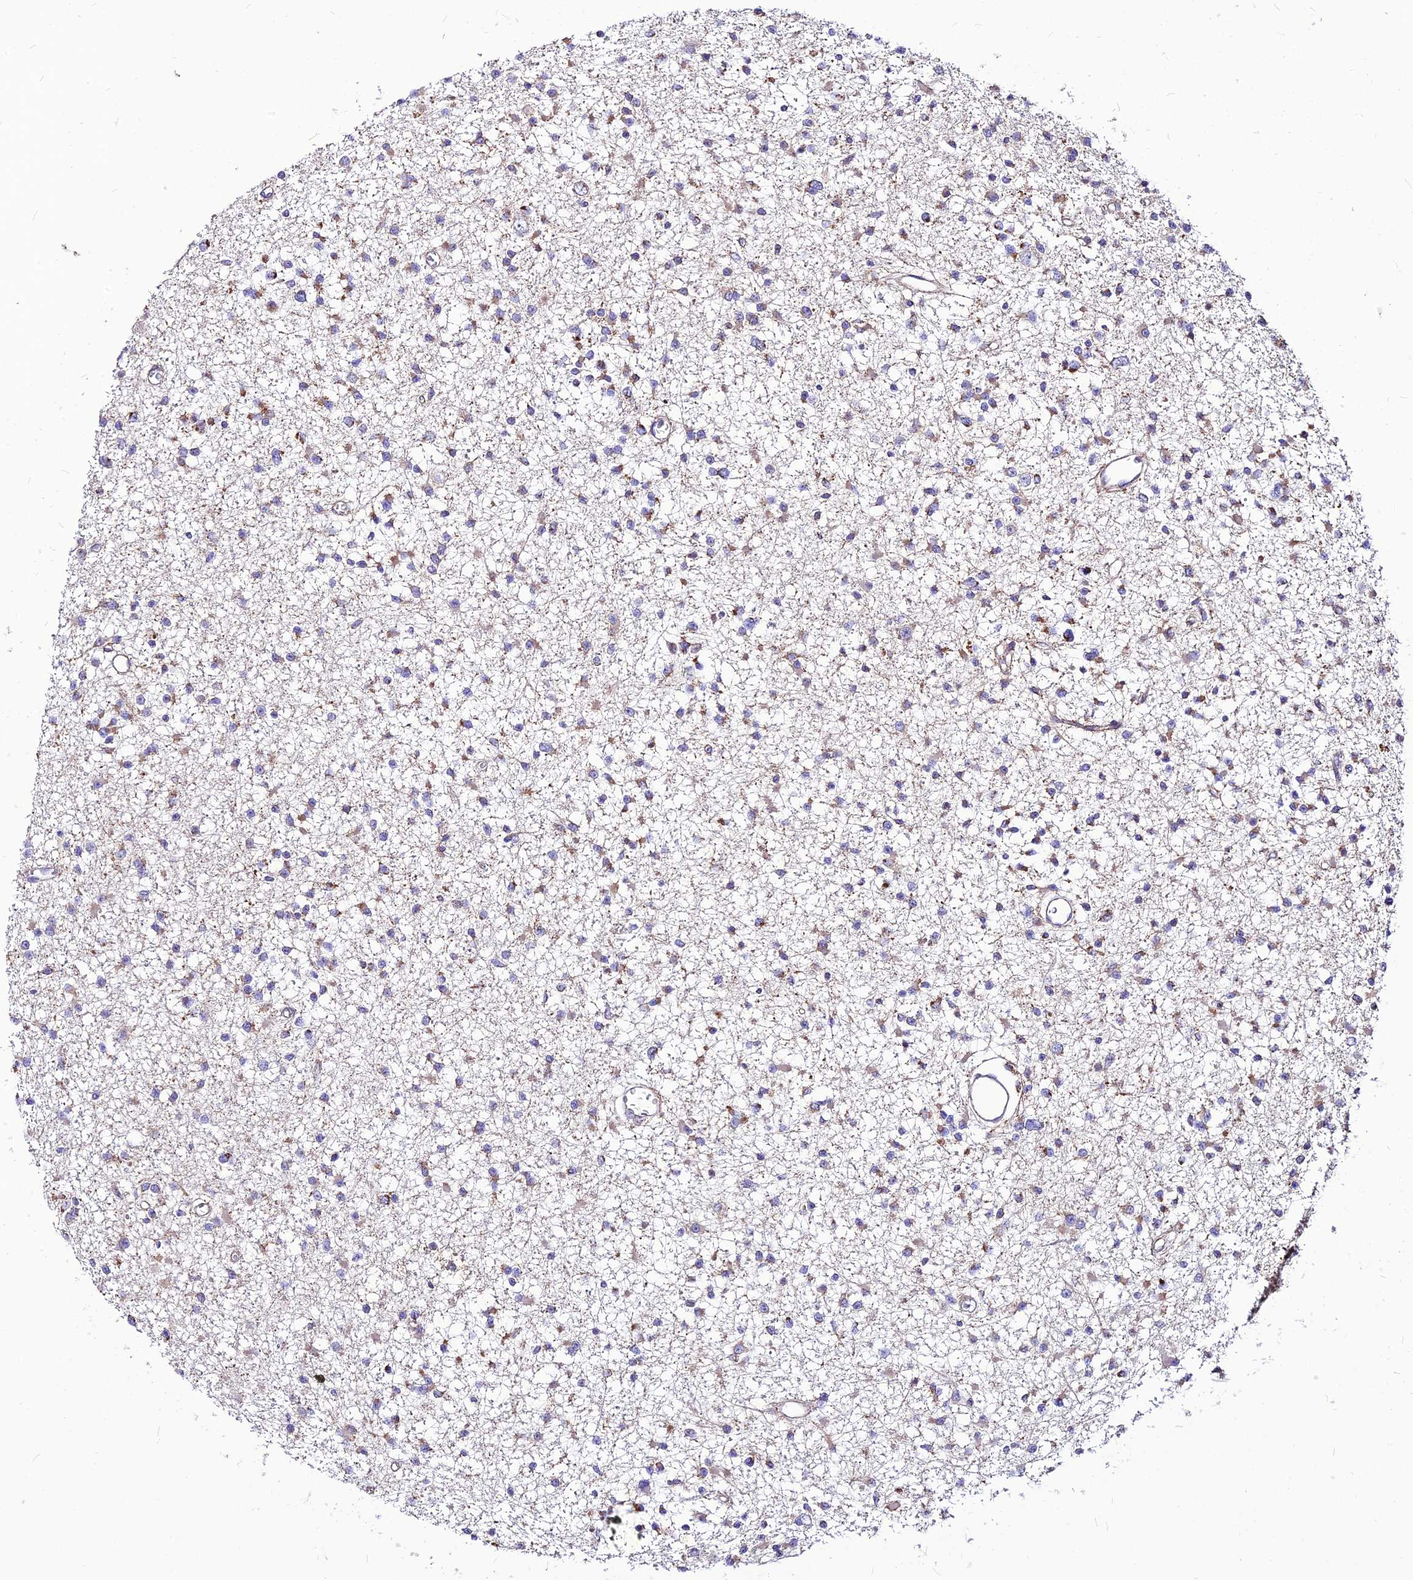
{"staining": {"intensity": "moderate", "quantity": "<25%", "location": "cytoplasmic/membranous"}, "tissue": "glioma", "cell_type": "Tumor cells", "image_type": "cancer", "snomed": [{"axis": "morphology", "description": "Glioma, malignant, Low grade"}, {"axis": "topography", "description": "Brain"}], "caption": "Protein expression analysis of human low-grade glioma (malignant) reveals moderate cytoplasmic/membranous positivity in about <25% of tumor cells. The protein is stained brown, and the nuclei are stained in blue (DAB IHC with brightfield microscopy, high magnification).", "gene": "ECI1", "patient": {"sex": "female", "age": 22}}